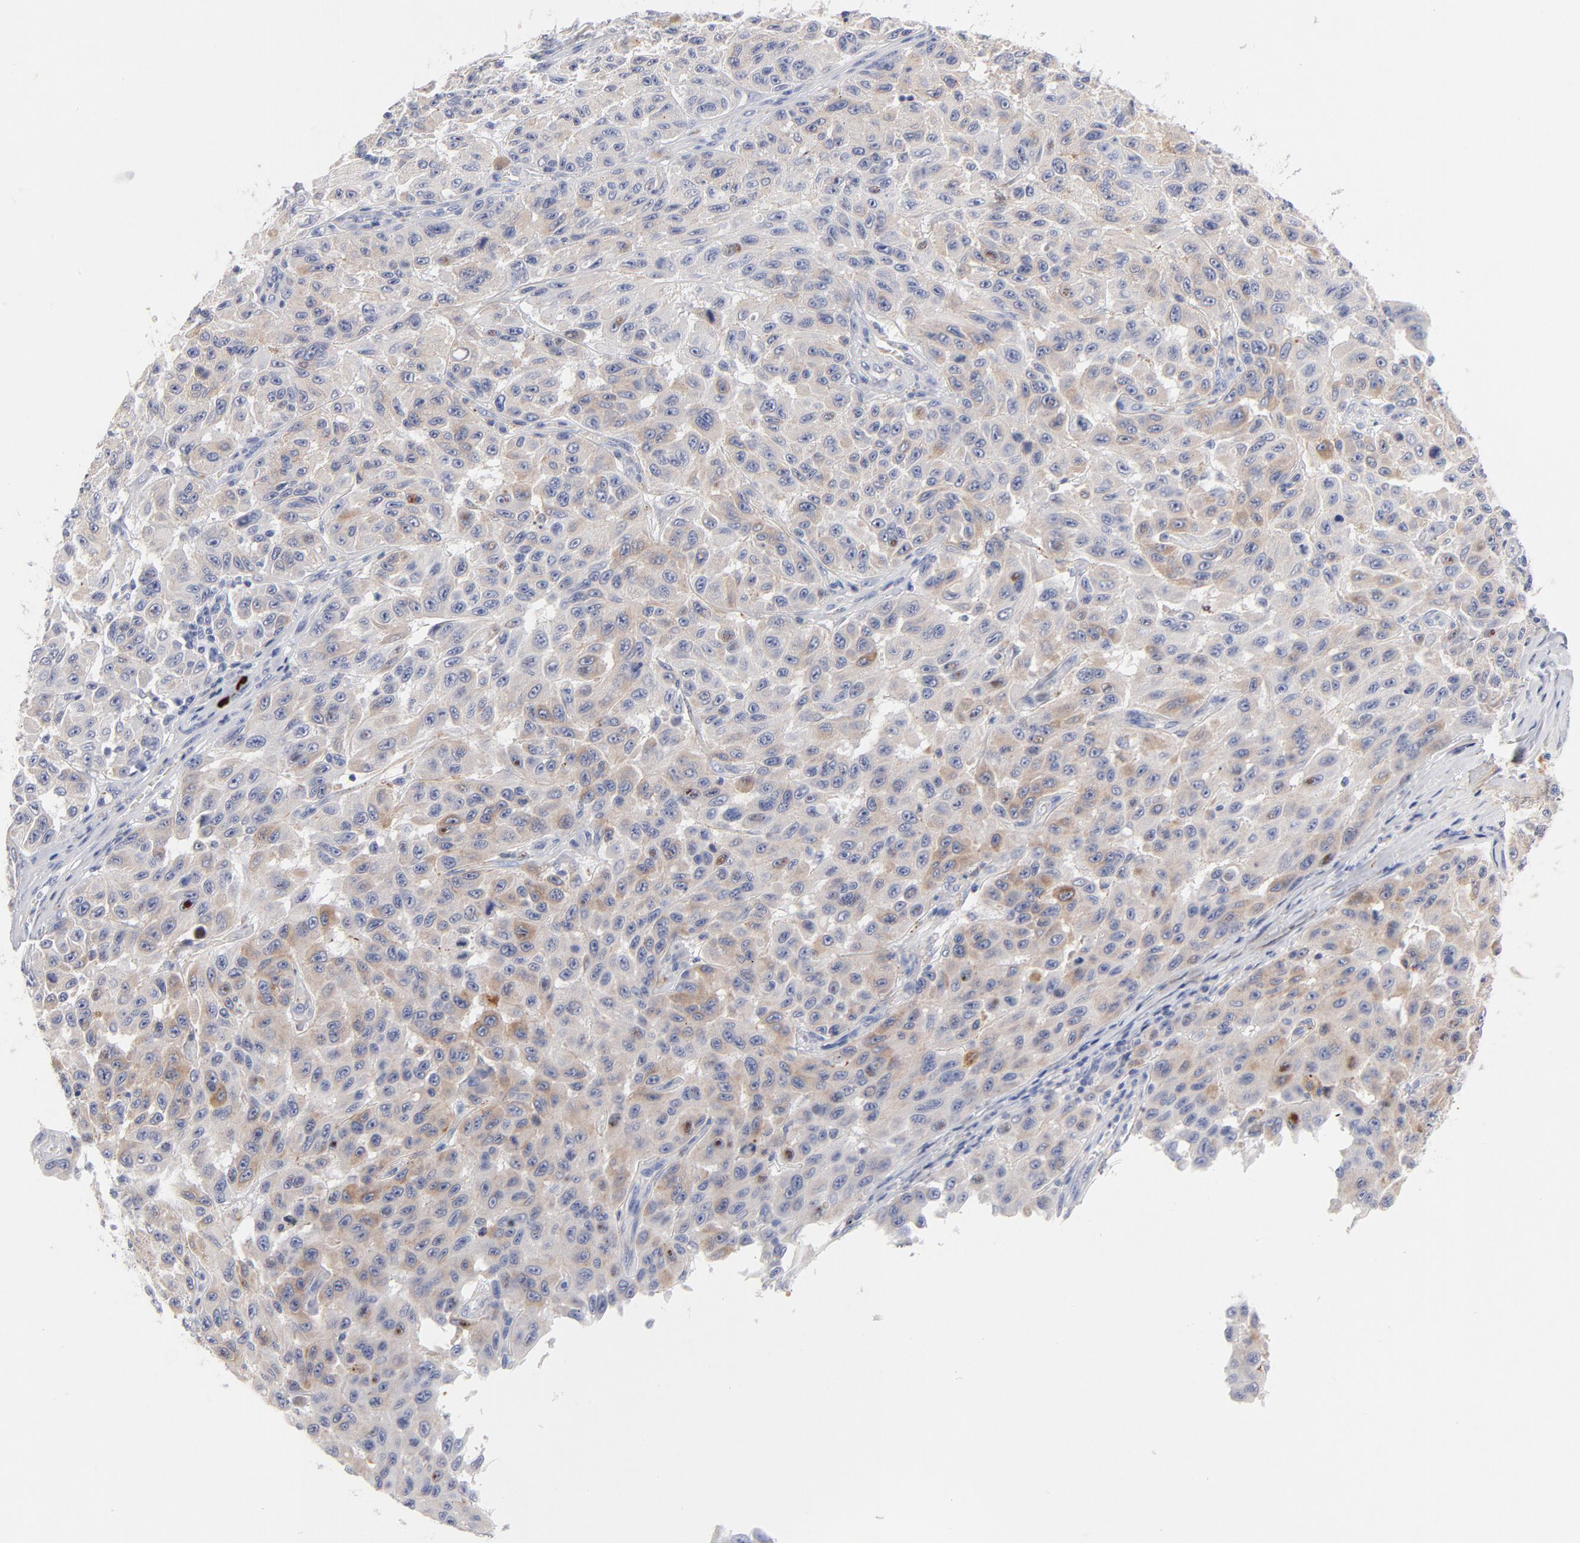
{"staining": {"intensity": "negative", "quantity": "none", "location": "none"}, "tissue": "melanoma", "cell_type": "Tumor cells", "image_type": "cancer", "snomed": [{"axis": "morphology", "description": "Malignant melanoma, NOS"}, {"axis": "topography", "description": "Skin"}], "caption": "IHC photomicrograph of malignant melanoma stained for a protein (brown), which shows no positivity in tumor cells. Nuclei are stained in blue.", "gene": "PLAT", "patient": {"sex": "male", "age": 30}}